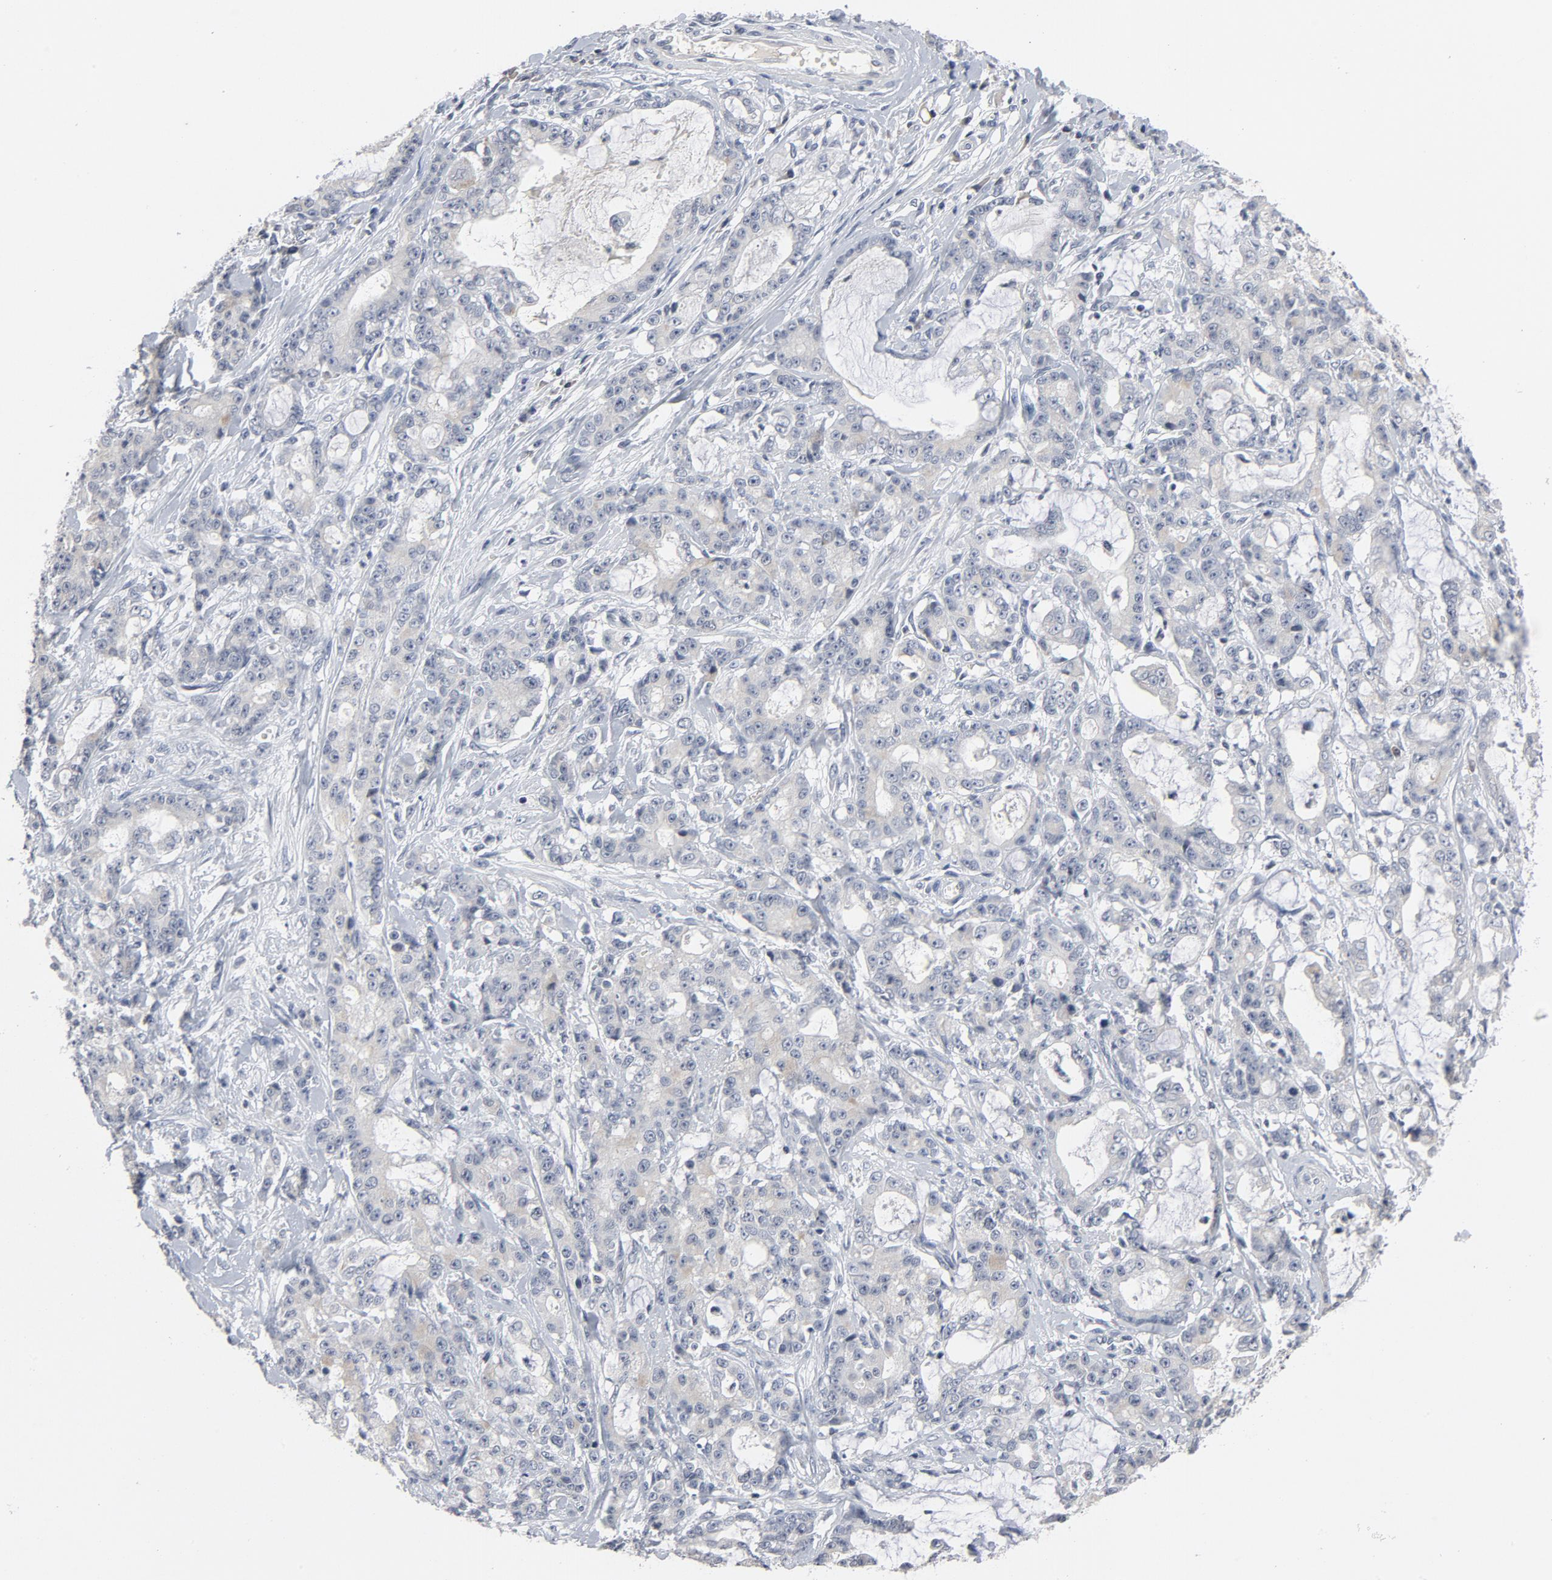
{"staining": {"intensity": "negative", "quantity": "none", "location": "none"}, "tissue": "pancreatic cancer", "cell_type": "Tumor cells", "image_type": "cancer", "snomed": [{"axis": "morphology", "description": "Adenocarcinoma, NOS"}, {"axis": "topography", "description": "Pancreas"}], "caption": "Histopathology image shows no protein staining in tumor cells of adenocarcinoma (pancreatic) tissue.", "gene": "TCL1A", "patient": {"sex": "female", "age": 73}}